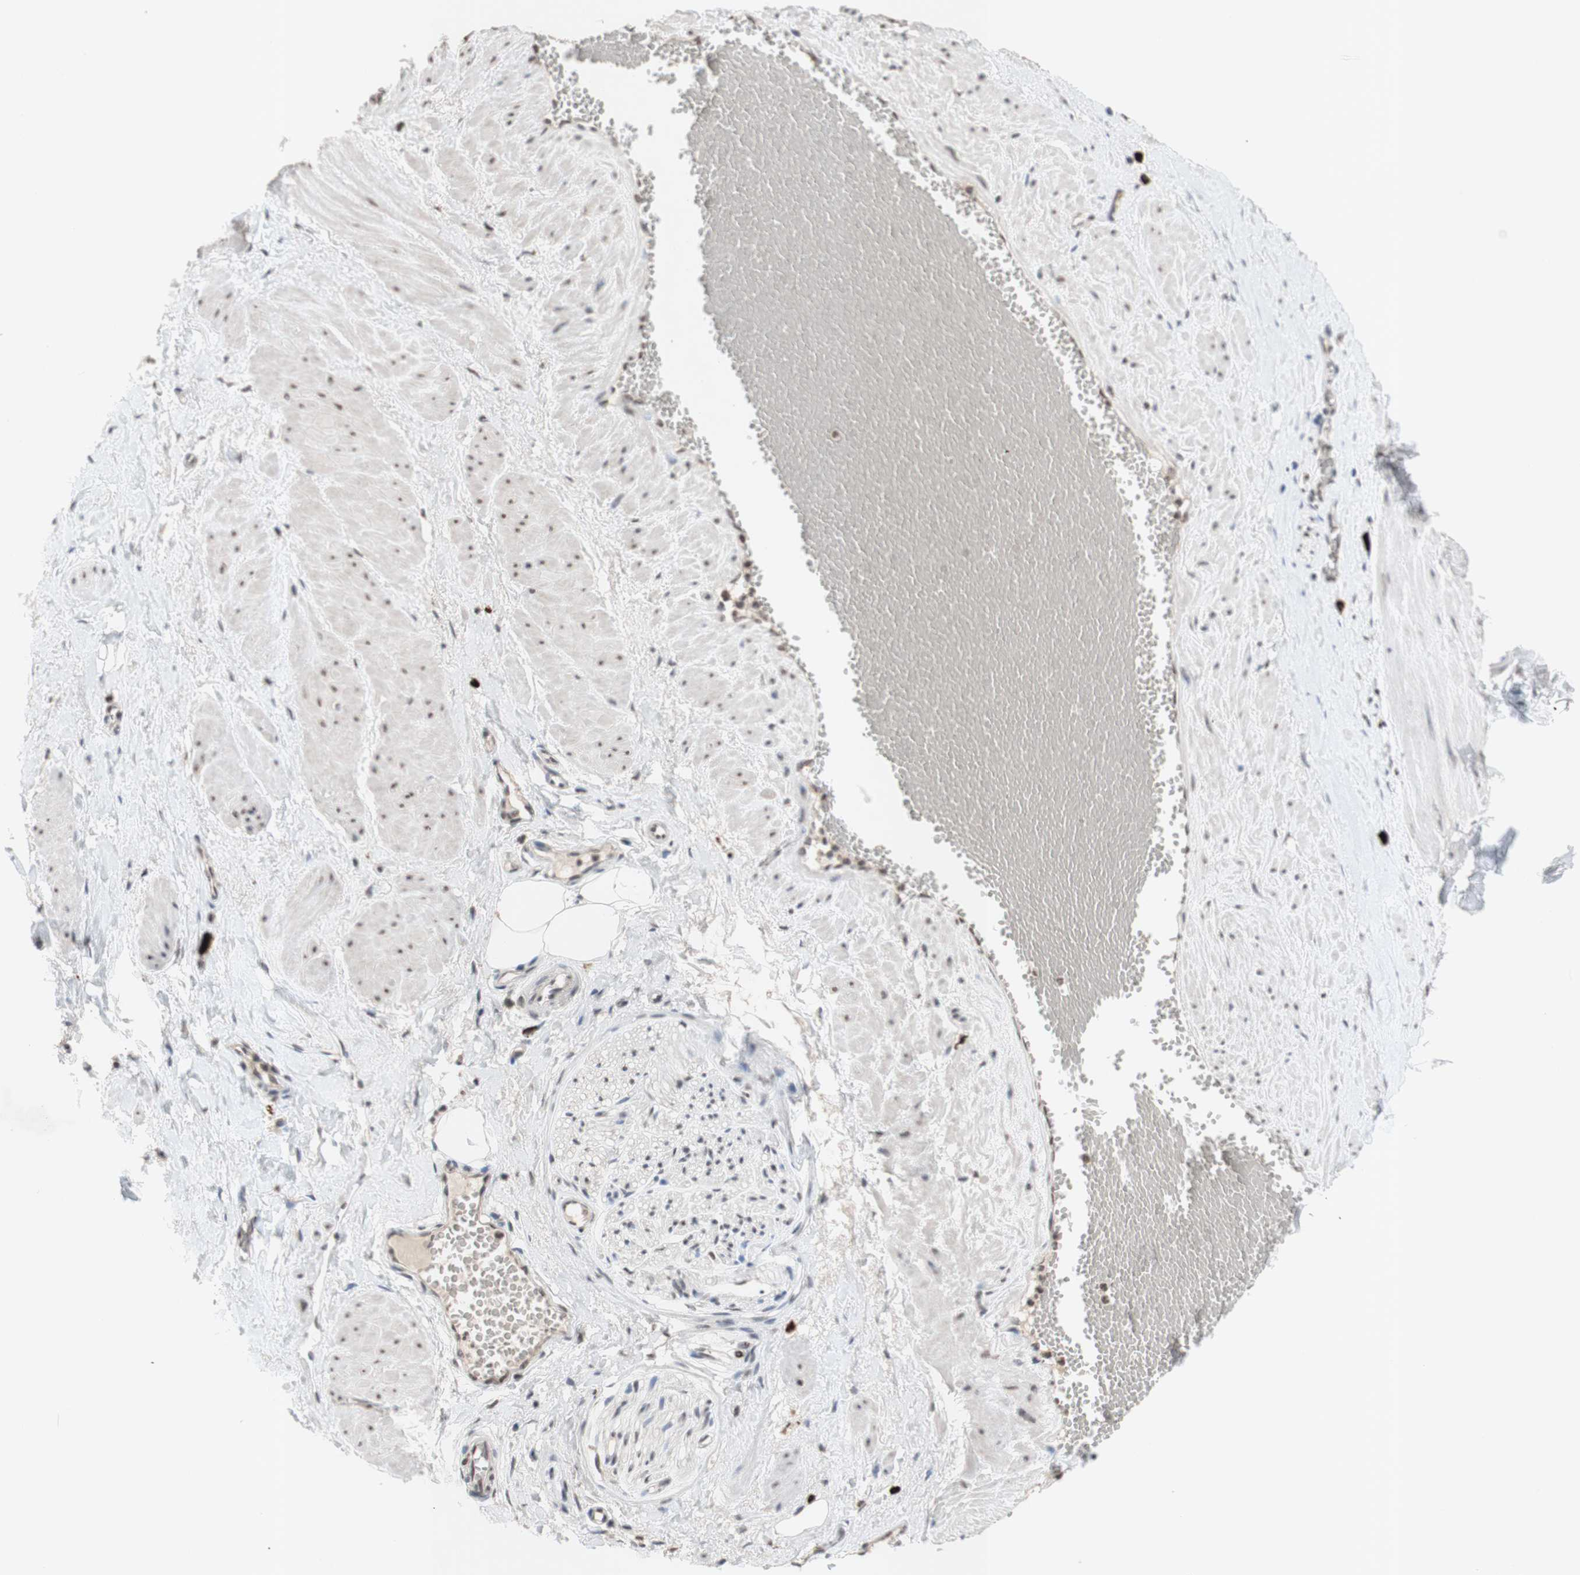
{"staining": {"intensity": "weak", "quantity": ">75%", "location": "nuclear"}, "tissue": "adipose tissue", "cell_type": "Adipocytes", "image_type": "normal", "snomed": [{"axis": "morphology", "description": "Normal tissue, NOS"}, {"axis": "topography", "description": "Soft tissue"}, {"axis": "topography", "description": "Vascular tissue"}], "caption": "This histopathology image exhibits unremarkable adipose tissue stained with immunohistochemistry (IHC) to label a protein in brown. The nuclear of adipocytes show weak positivity for the protein. Nuclei are counter-stained blue.", "gene": "SFPQ", "patient": {"sex": "female", "age": 35}}